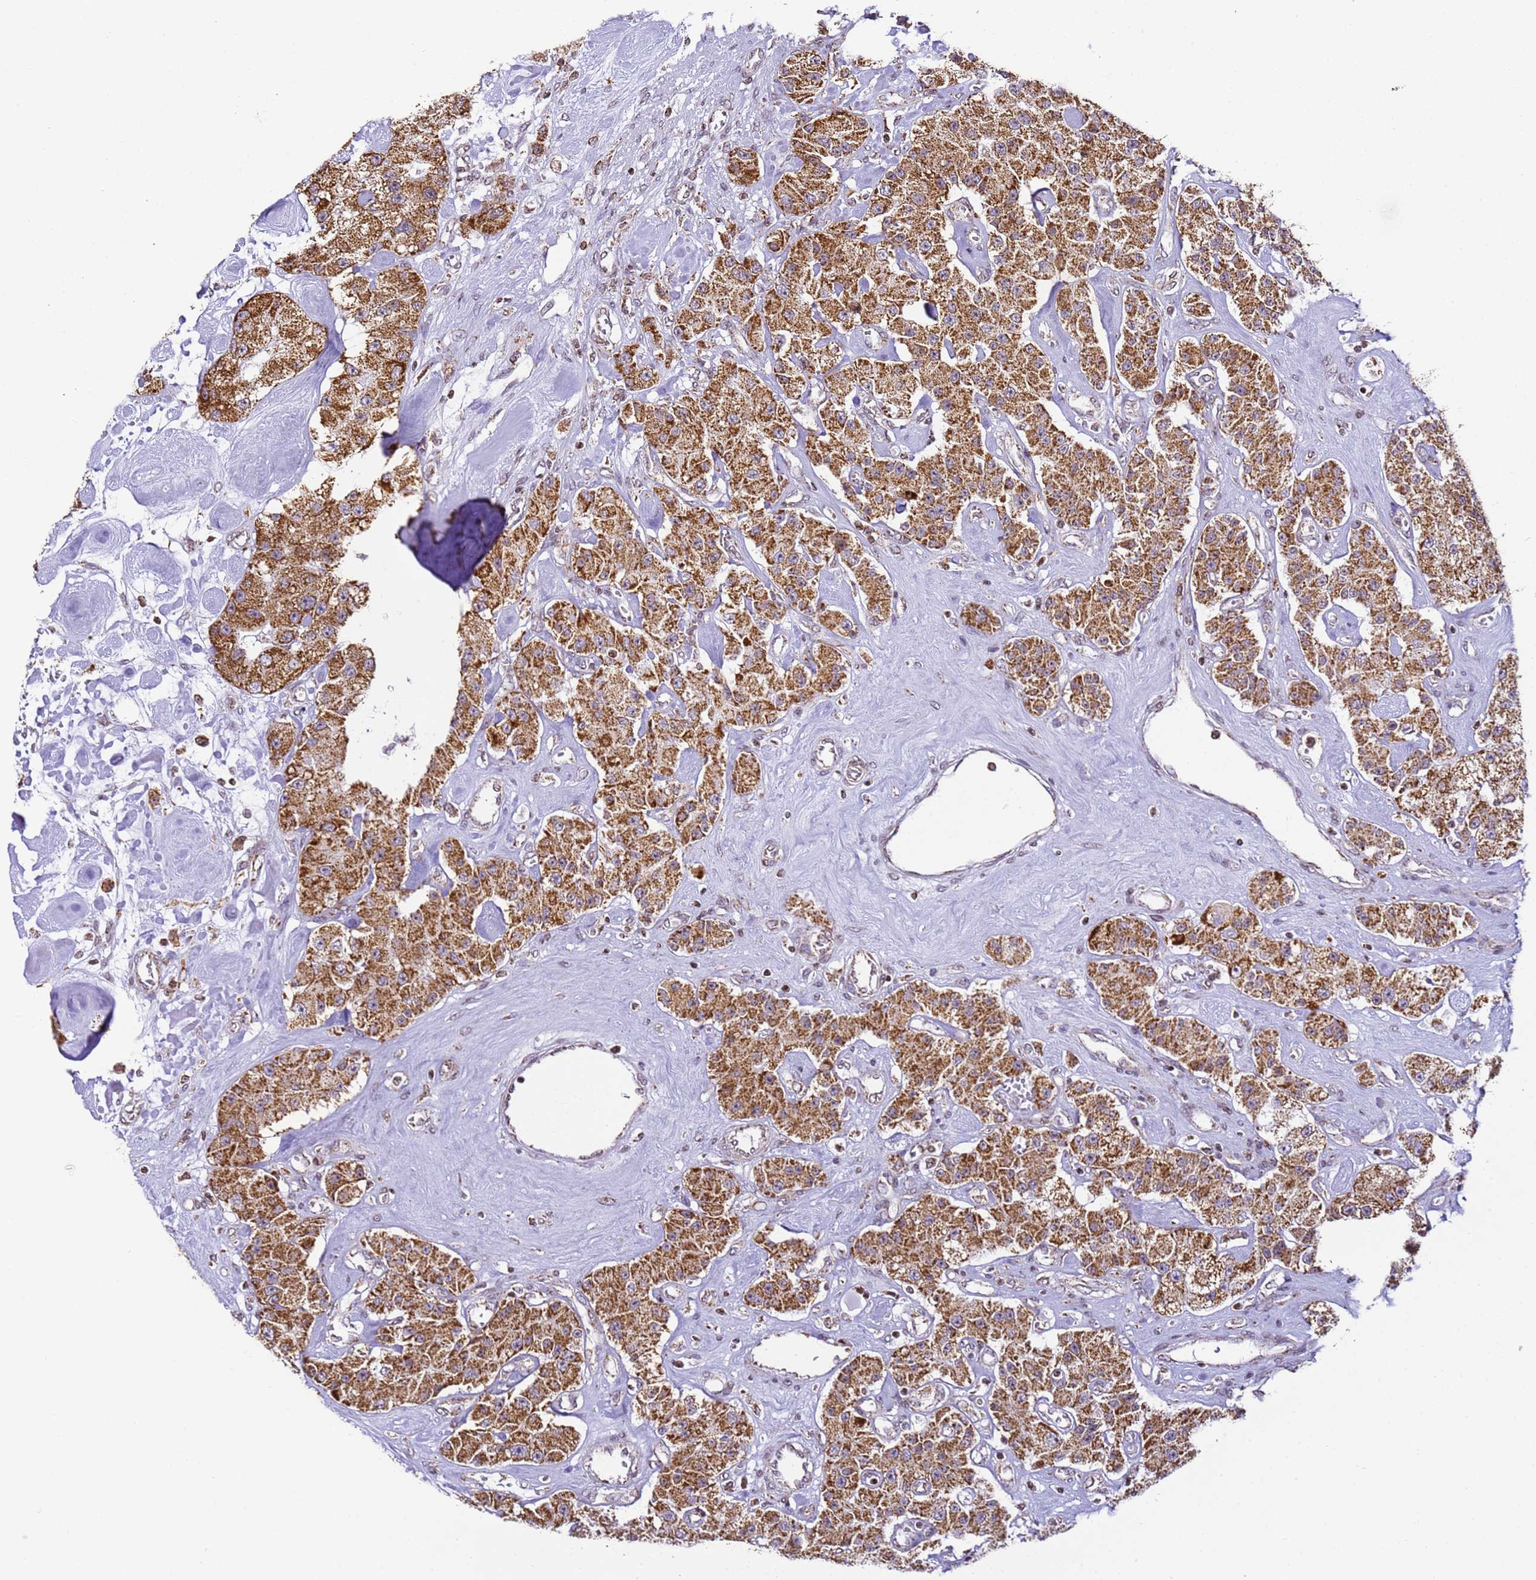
{"staining": {"intensity": "moderate", "quantity": ">75%", "location": "cytoplasmic/membranous"}, "tissue": "carcinoid", "cell_type": "Tumor cells", "image_type": "cancer", "snomed": [{"axis": "morphology", "description": "Carcinoid, malignant, NOS"}, {"axis": "topography", "description": "Pancreas"}], "caption": "This is an image of immunohistochemistry (IHC) staining of malignant carcinoid, which shows moderate expression in the cytoplasmic/membranous of tumor cells.", "gene": "HSPE1", "patient": {"sex": "male", "age": 41}}